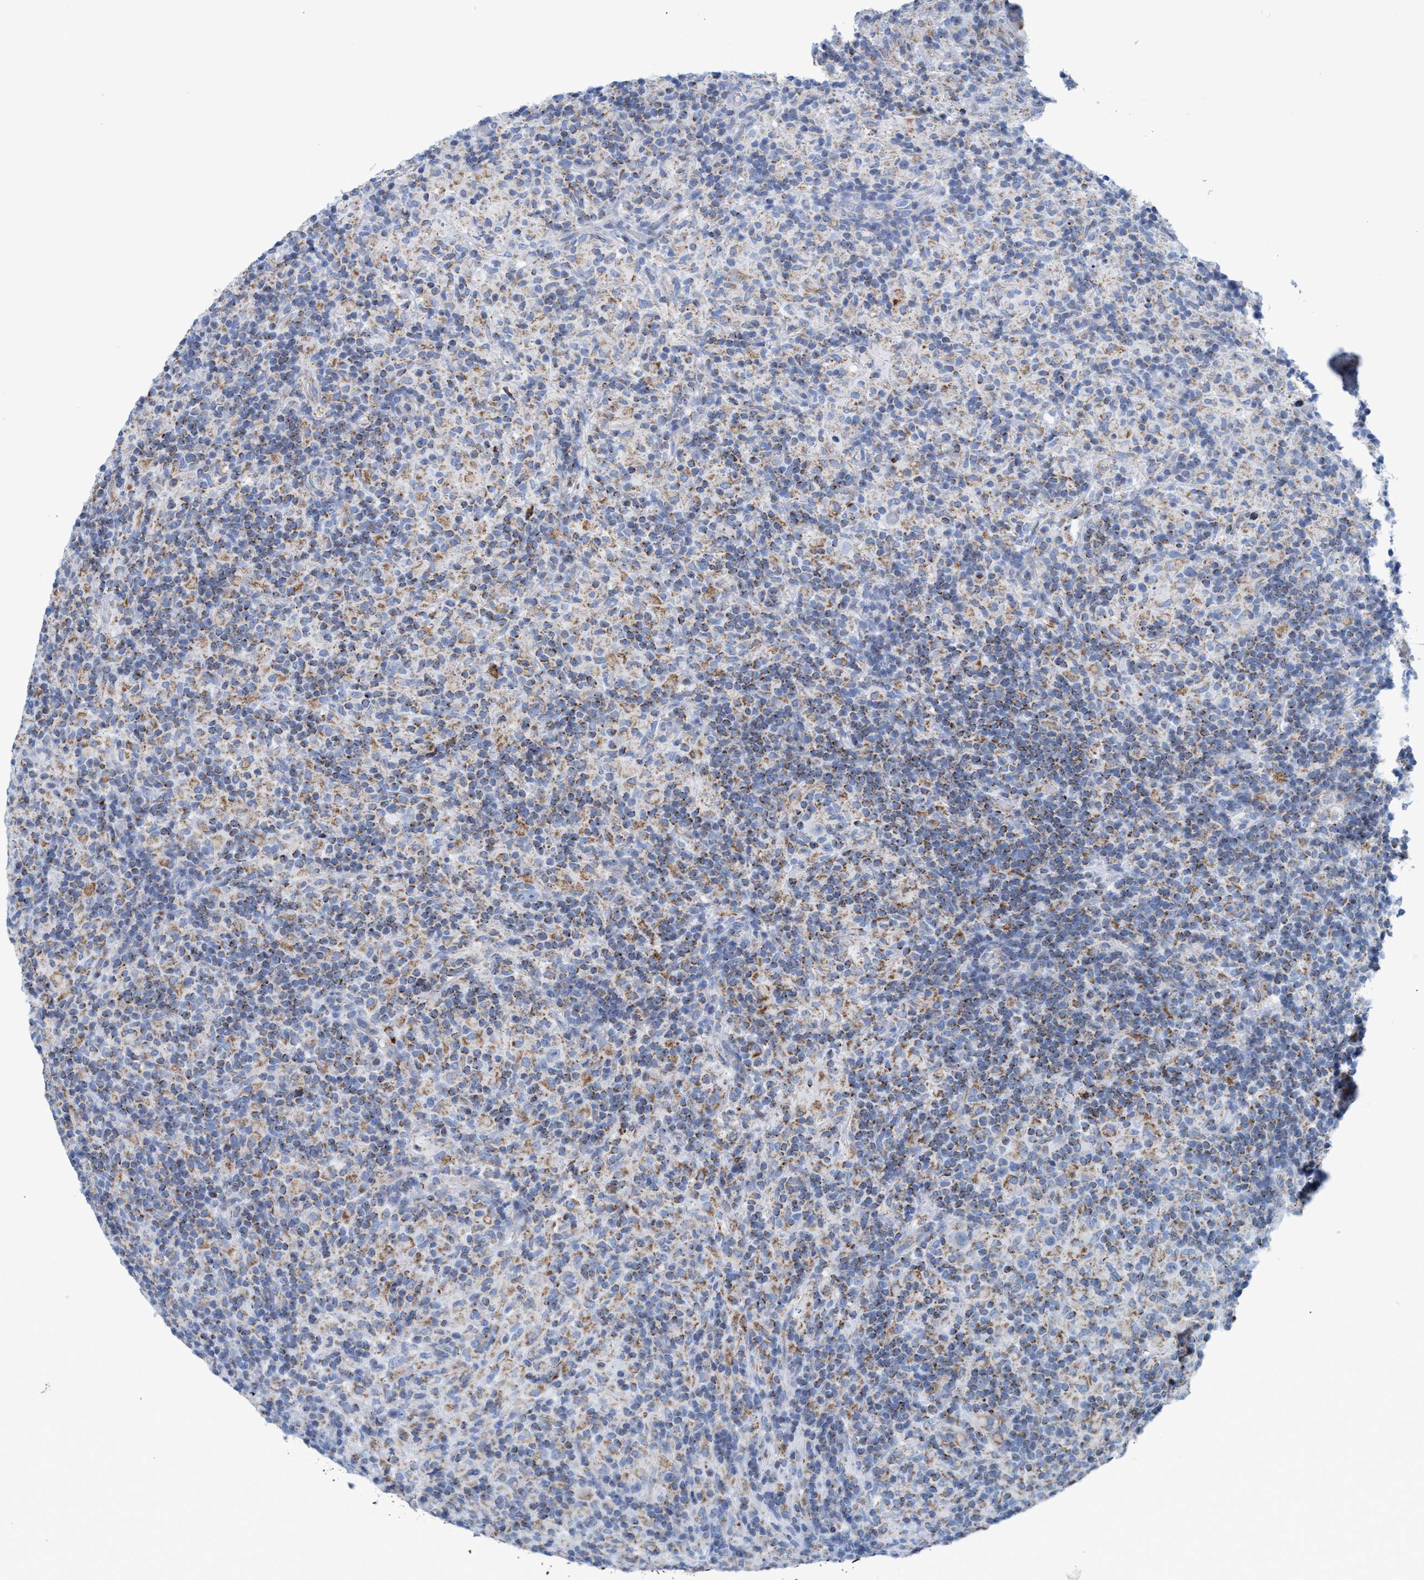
{"staining": {"intensity": "negative", "quantity": "none", "location": "none"}, "tissue": "lymphoma", "cell_type": "Tumor cells", "image_type": "cancer", "snomed": [{"axis": "morphology", "description": "Hodgkin's disease, NOS"}, {"axis": "topography", "description": "Lymph node"}], "caption": "Hodgkin's disease stained for a protein using immunohistochemistry displays no positivity tumor cells.", "gene": "GGA3", "patient": {"sex": "male", "age": 70}}